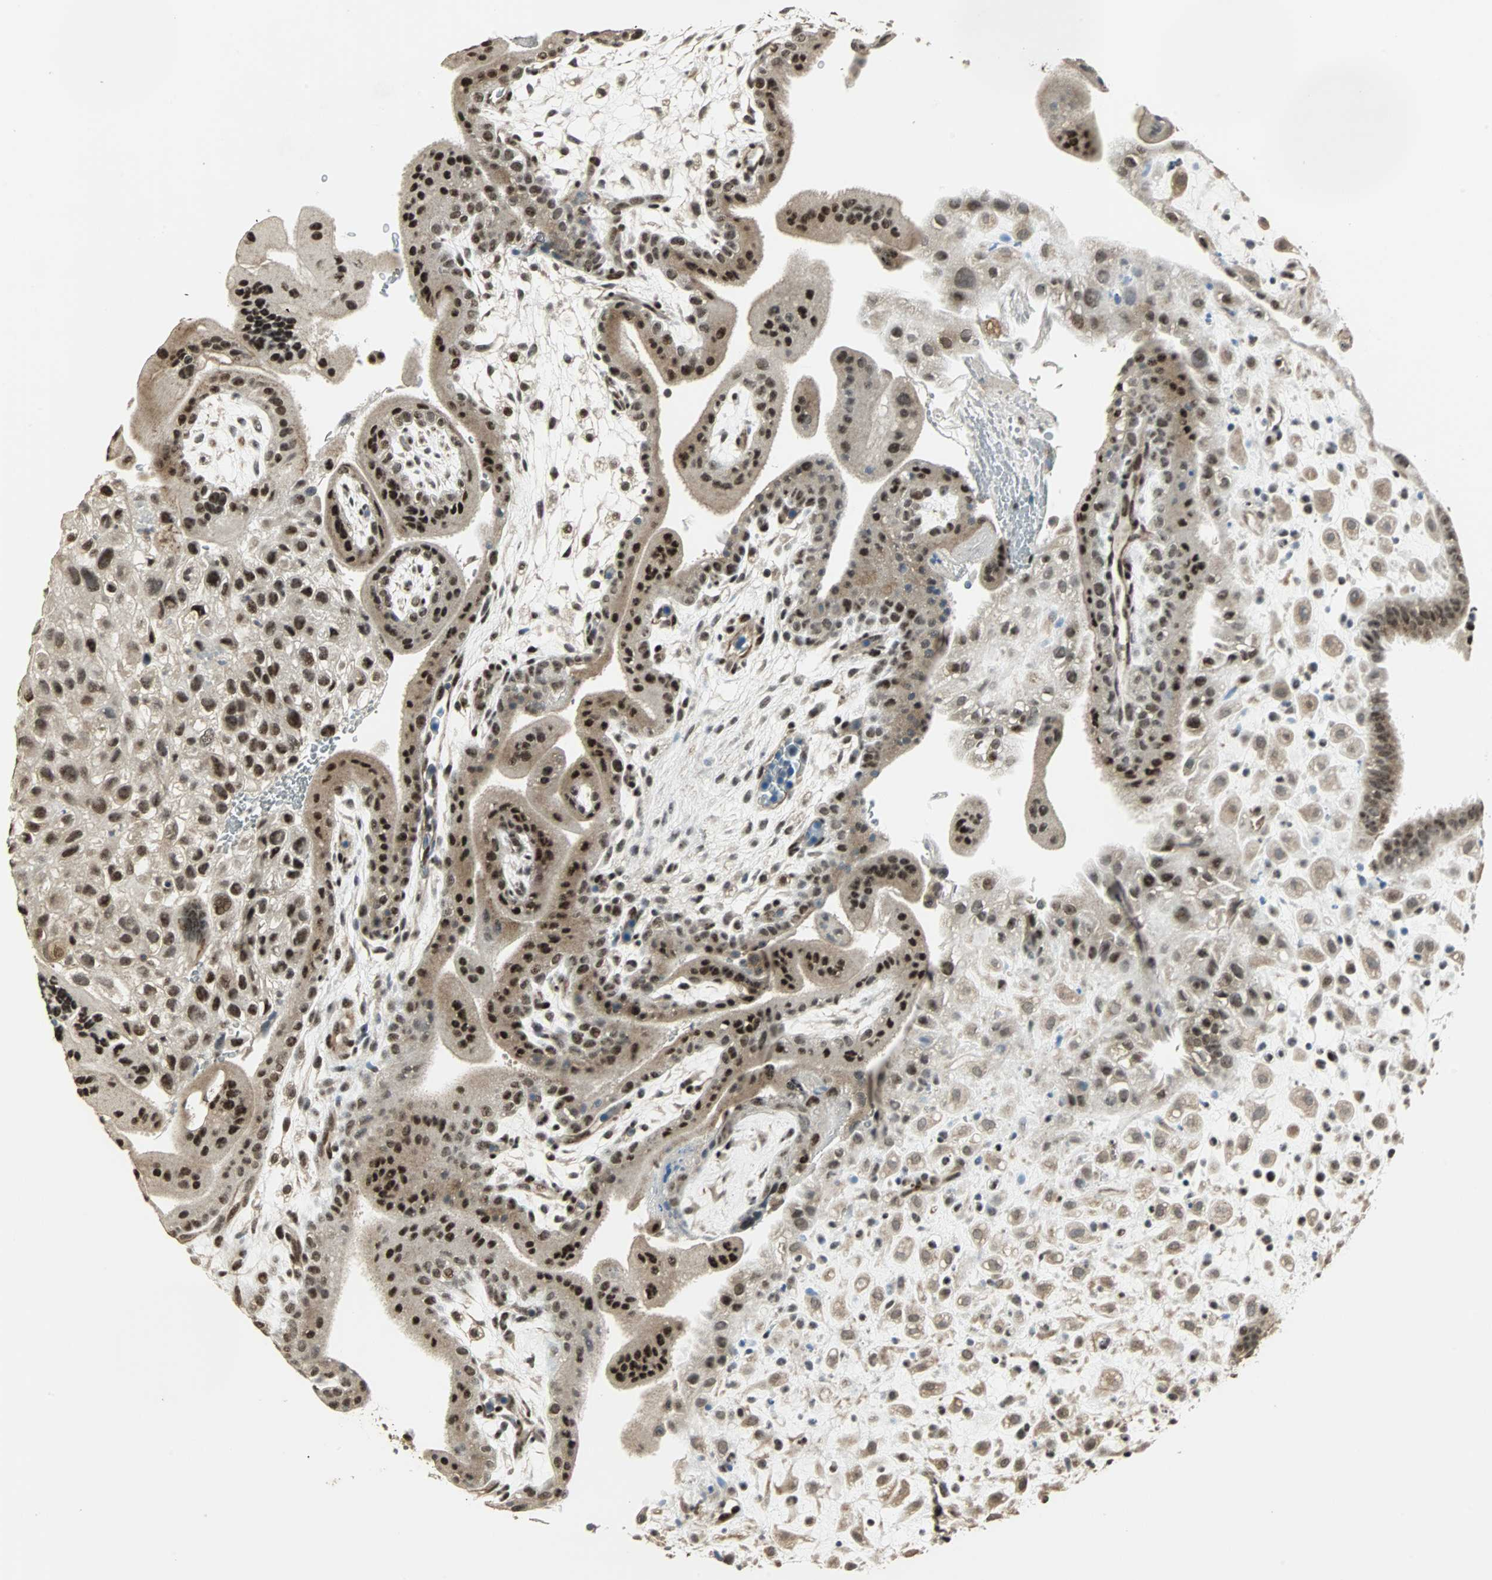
{"staining": {"intensity": "strong", "quantity": "25%-75%", "location": "nuclear"}, "tissue": "placenta", "cell_type": "Decidual cells", "image_type": "normal", "snomed": [{"axis": "morphology", "description": "Normal tissue, NOS"}, {"axis": "topography", "description": "Placenta"}], "caption": "A brown stain labels strong nuclear expression of a protein in decidual cells of benign placenta.", "gene": "MED4", "patient": {"sex": "female", "age": 35}}